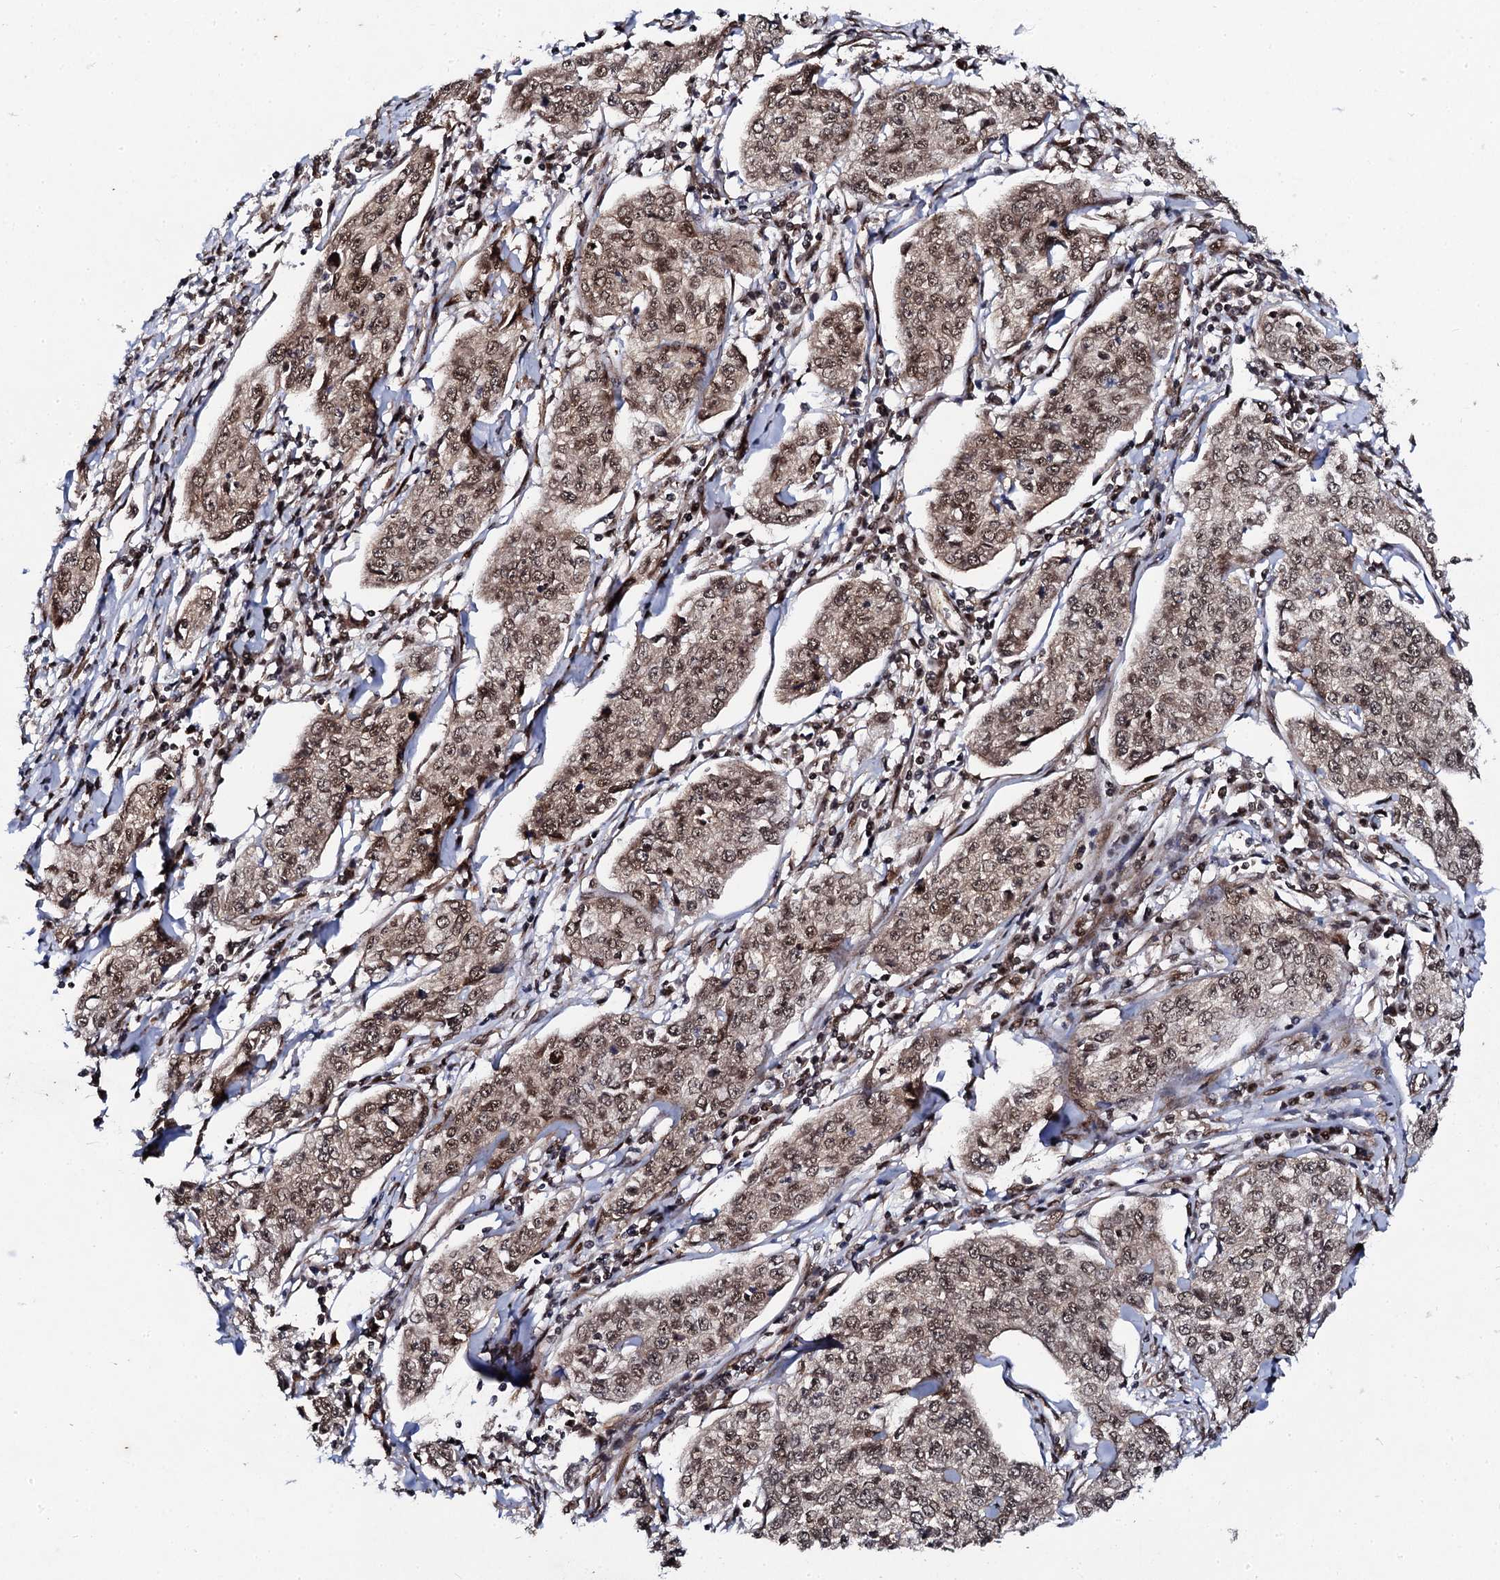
{"staining": {"intensity": "moderate", "quantity": ">75%", "location": "cytoplasmic/membranous,nuclear"}, "tissue": "cervical cancer", "cell_type": "Tumor cells", "image_type": "cancer", "snomed": [{"axis": "morphology", "description": "Squamous cell carcinoma, NOS"}, {"axis": "topography", "description": "Cervix"}], "caption": "Immunohistochemical staining of human cervical cancer shows moderate cytoplasmic/membranous and nuclear protein expression in approximately >75% of tumor cells.", "gene": "CSTF3", "patient": {"sex": "female", "age": 35}}